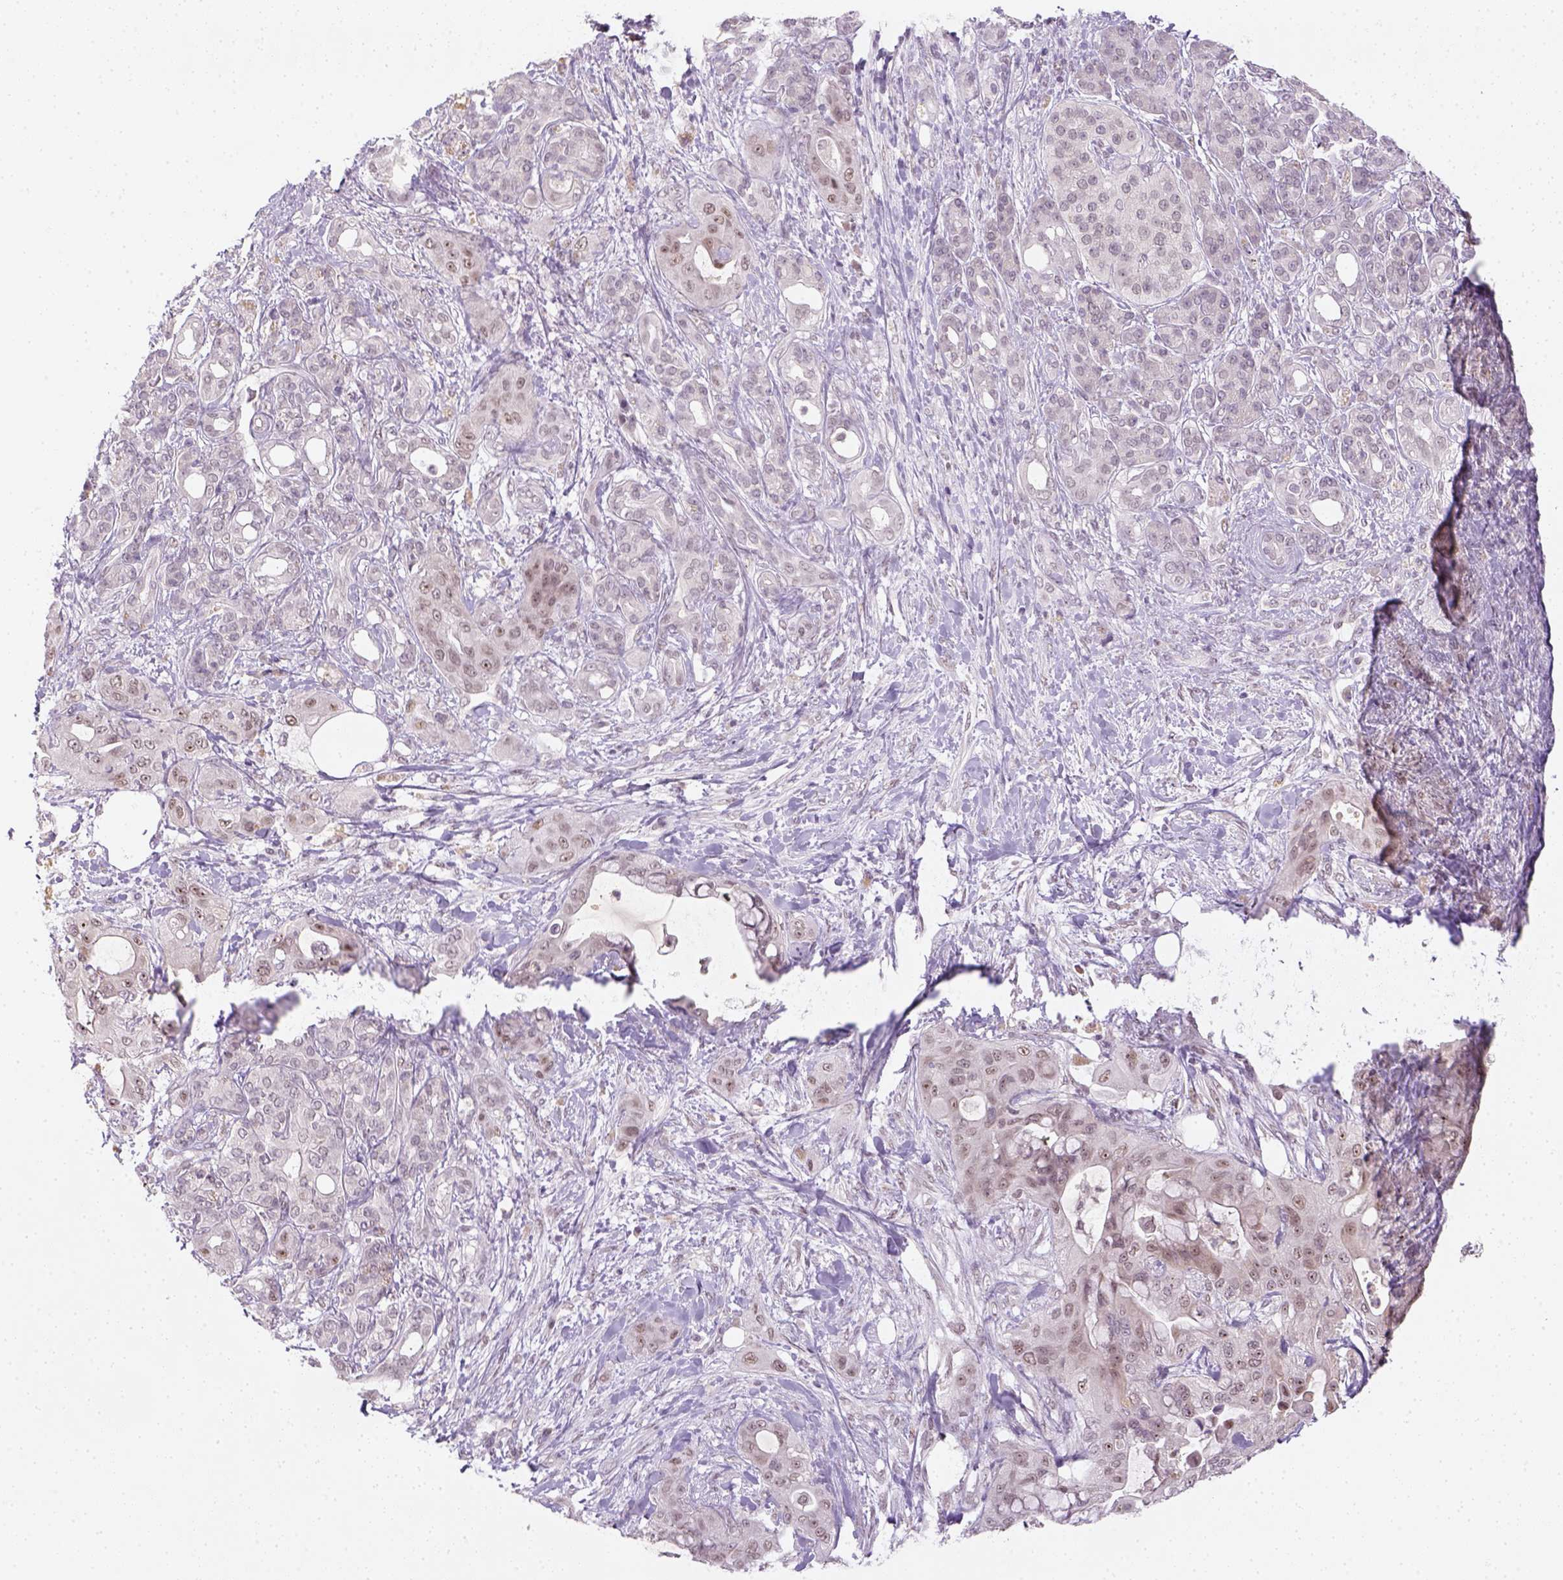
{"staining": {"intensity": "weak", "quantity": "<25%", "location": "nuclear"}, "tissue": "pancreatic cancer", "cell_type": "Tumor cells", "image_type": "cancer", "snomed": [{"axis": "morphology", "description": "Adenocarcinoma, NOS"}, {"axis": "topography", "description": "Pancreas"}], "caption": "Immunohistochemistry micrograph of neoplastic tissue: pancreatic cancer (adenocarcinoma) stained with DAB exhibits no significant protein expression in tumor cells. (Stains: DAB (3,3'-diaminobenzidine) immunohistochemistry (IHC) with hematoxylin counter stain, Microscopy: brightfield microscopy at high magnification).", "gene": "MAGEB3", "patient": {"sex": "male", "age": 71}}